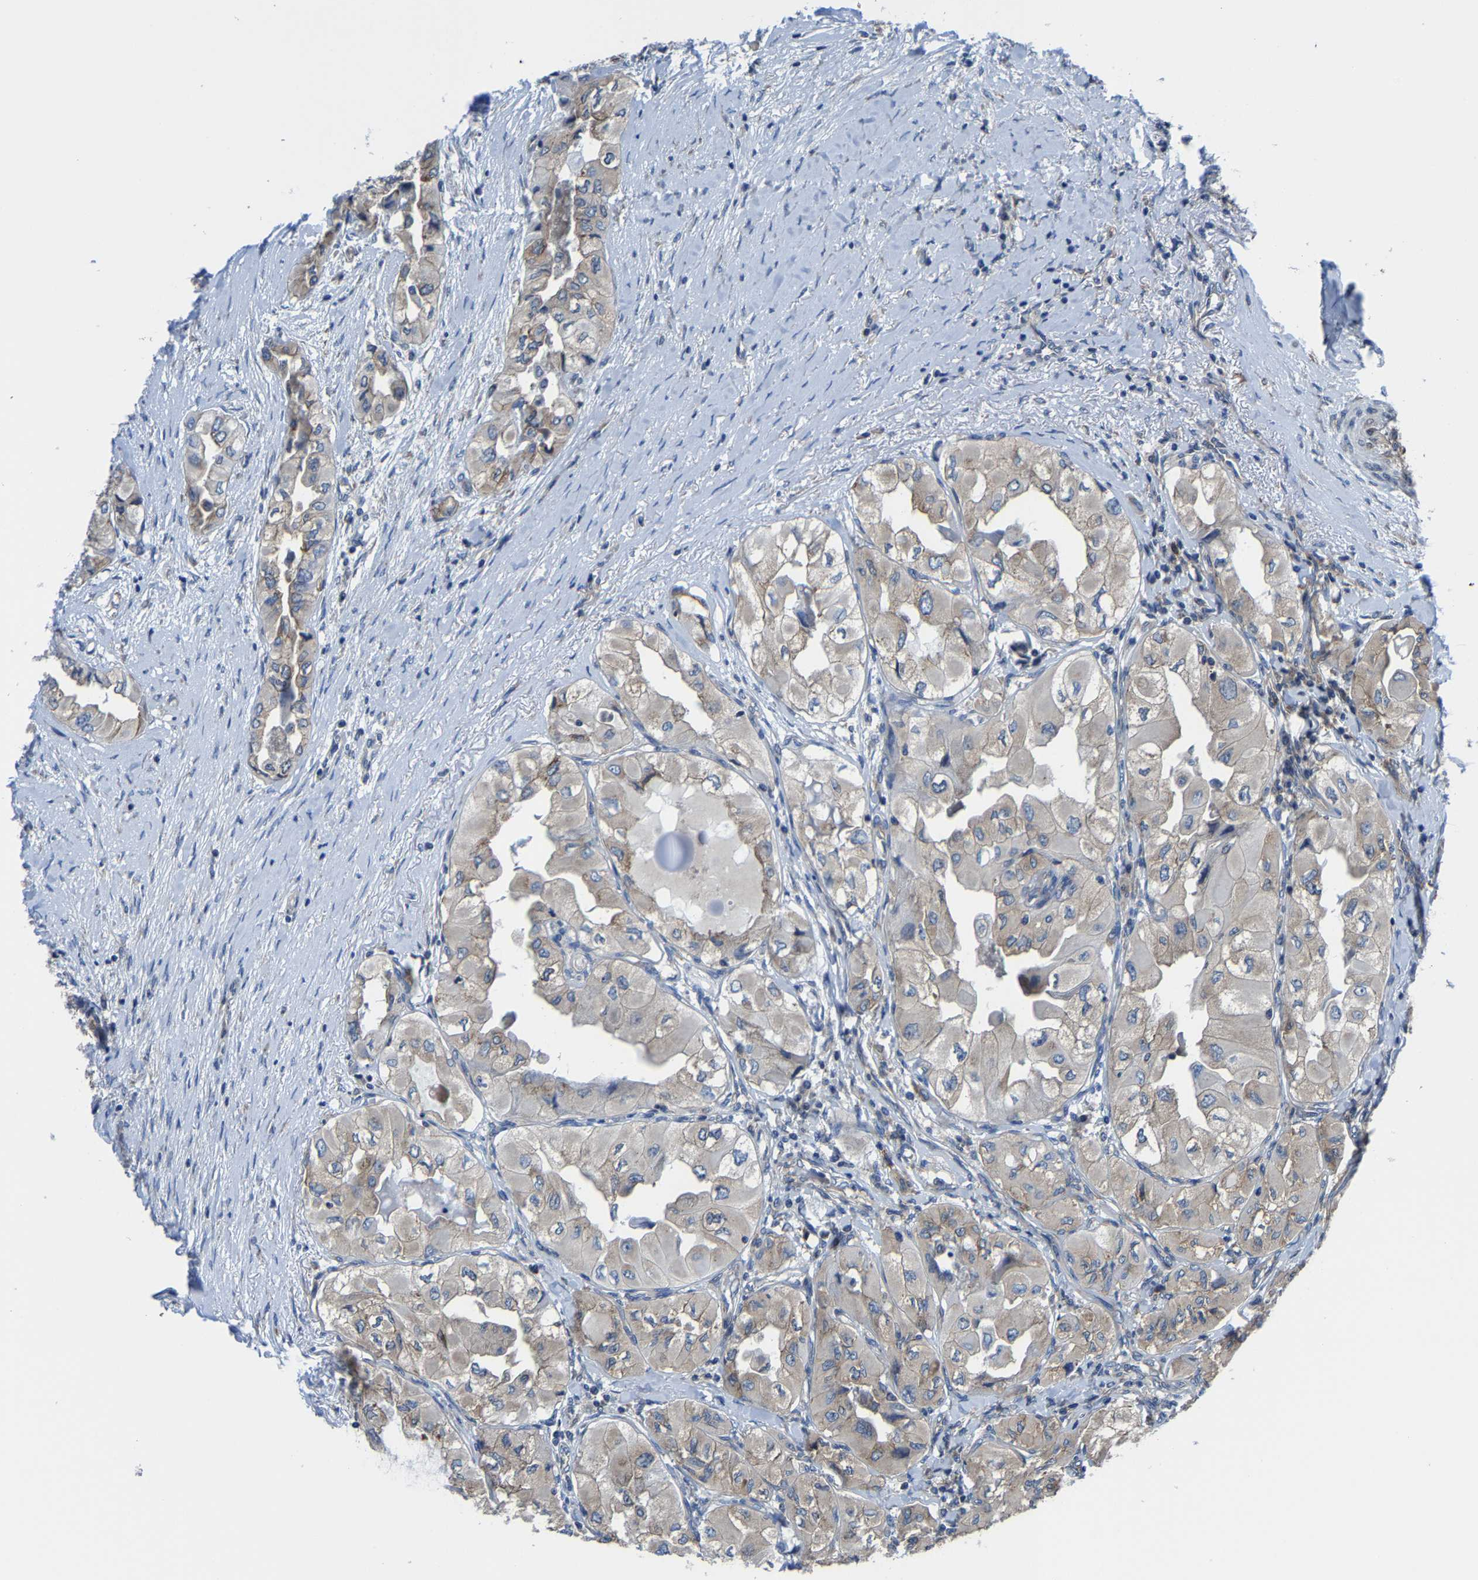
{"staining": {"intensity": "negative", "quantity": "none", "location": "none"}, "tissue": "thyroid cancer", "cell_type": "Tumor cells", "image_type": "cancer", "snomed": [{"axis": "morphology", "description": "Papillary adenocarcinoma, NOS"}, {"axis": "topography", "description": "Thyroid gland"}], "caption": "This is a photomicrograph of immunohistochemistry (IHC) staining of thyroid cancer, which shows no staining in tumor cells.", "gene": "G3BP2", "patient": {"sex": "female", "age": 59}}